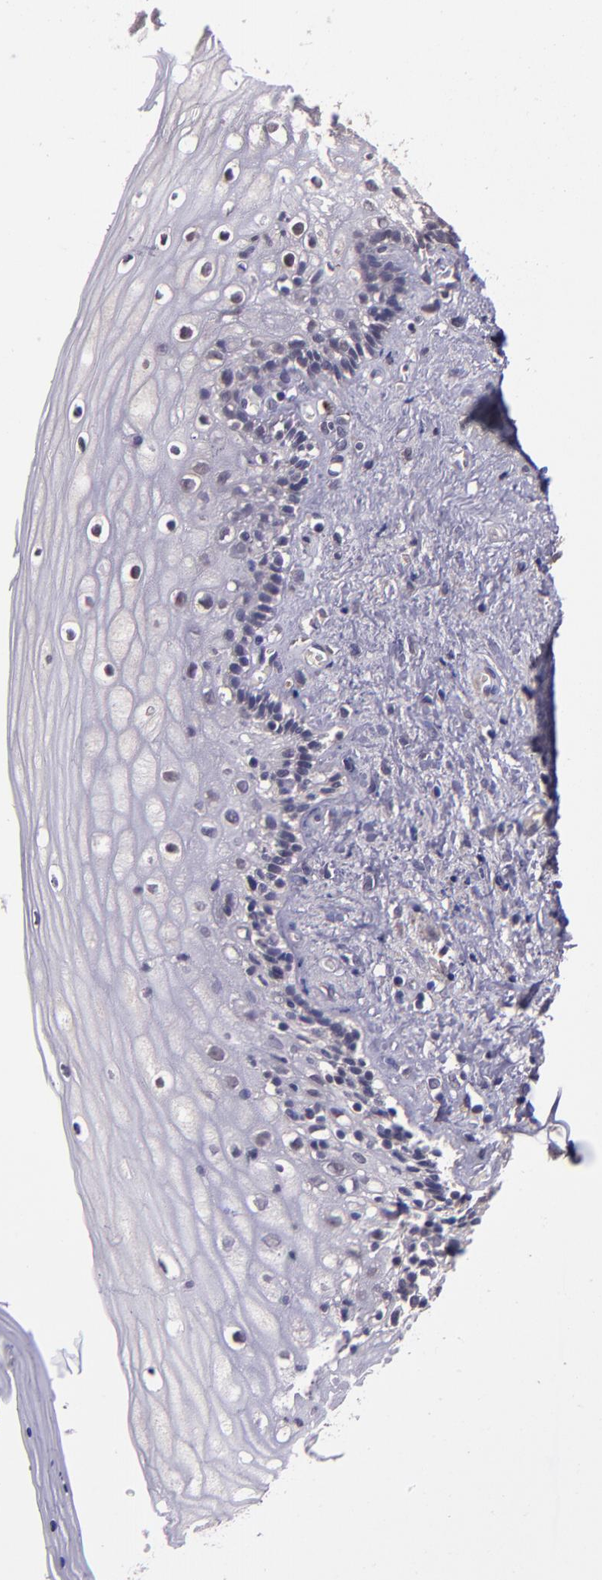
{"staining": {"intensity": "negative", "quantity": "none", "location": "none"}, "tissue": "vagina", "cell_type": "Squamous epithelial cells", "image_type": "normal", "snomed": [{"axis": "morphology", "description": "Normal tissue, NOS"}, {"axis": "topography", "description": "Vagina"}], "caption": "Photomicrograph shows no significant protein positivity in squamous epithelial cells of normal vagina. (DAB IHC with hematoxylin counter stain).", "gene": "TAF7L", "patient": {"sex": "female", "age": 46}}